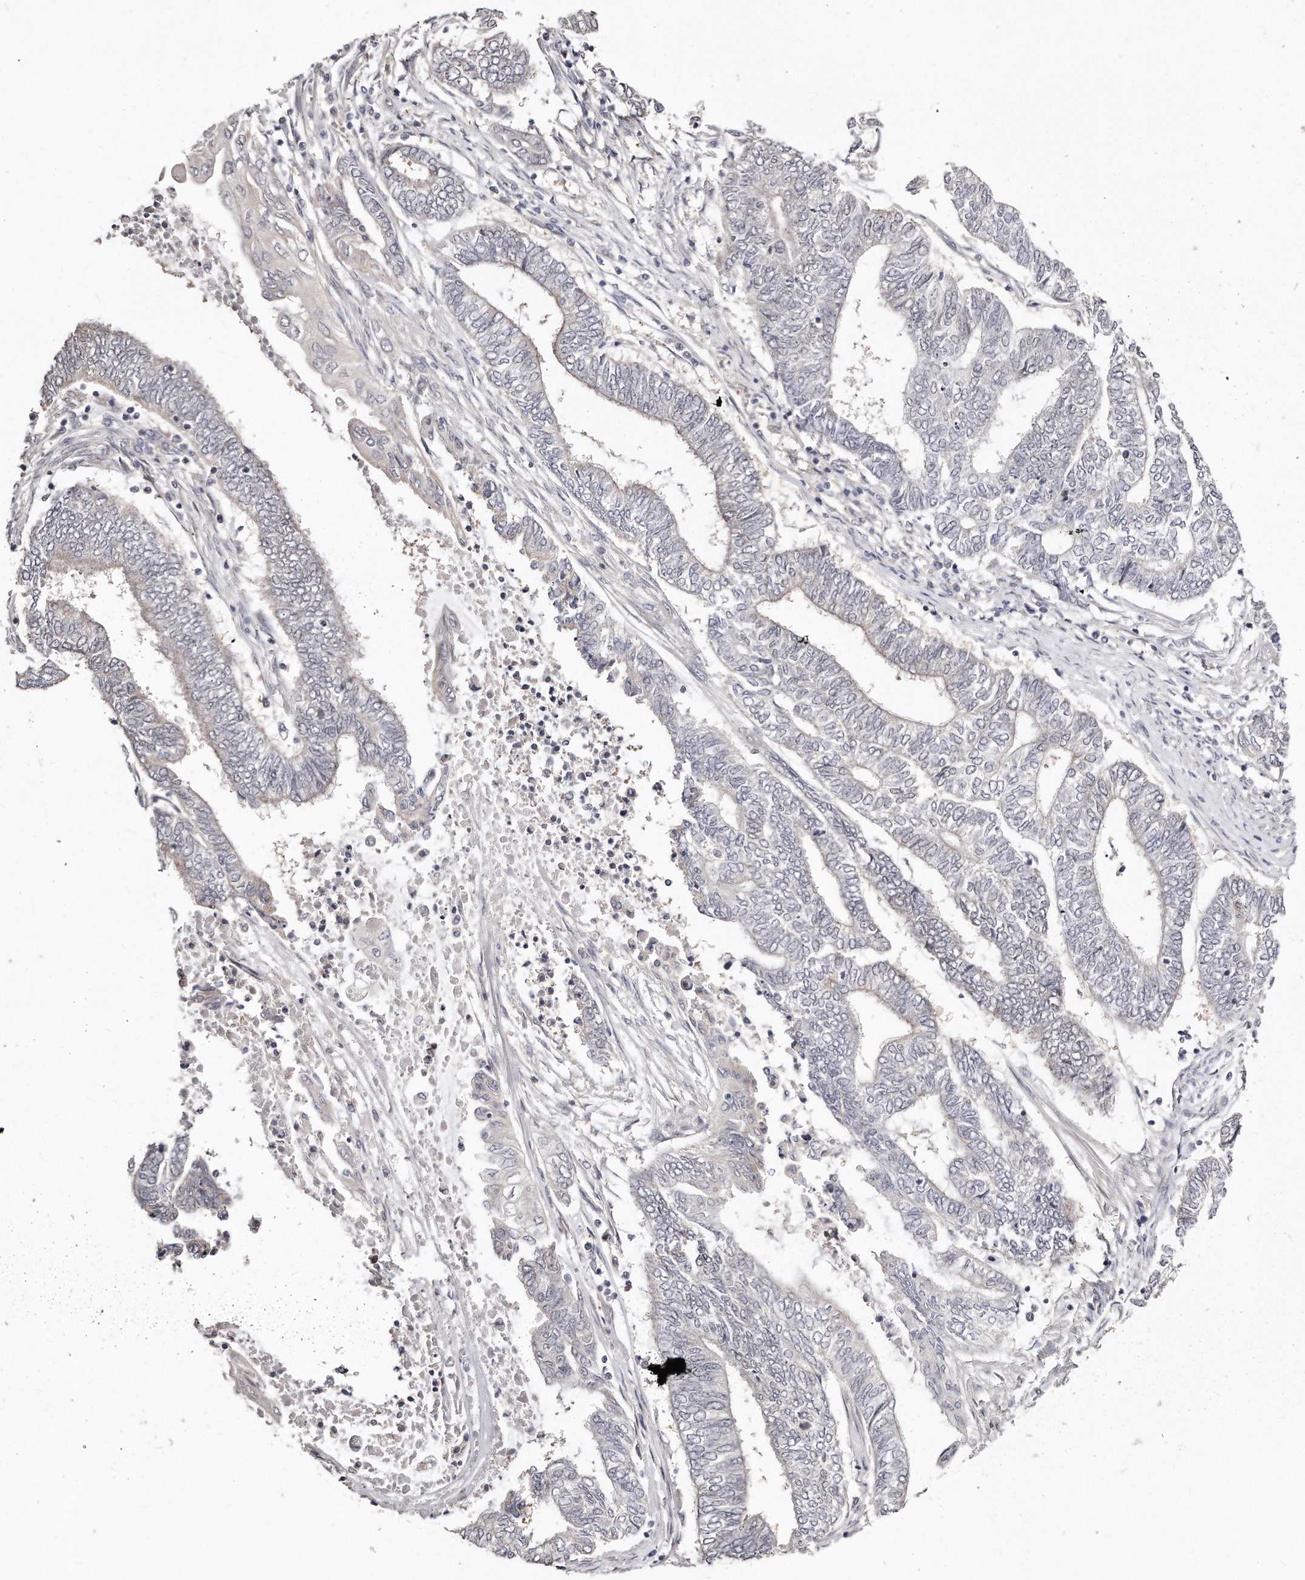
{"staining": {"intensity": "negative", "quantity": "none", "location": "none"}, "tissue": "endometrial cancer", "cell_type": "Tumor cells", "image_type": "cancer", "snomed": [{"axis": "morphology", "description": "Adenocarcinoma, NOS"}, {"axis": "topography", "description": "Uterus"}, {"axis": "topography", "description": "Endometrium"}], "caption": "This histopathology image is of endometrial adenocarcinoma stained with immunohistochemistry to label a protein in brown with the nuclei are counter-stained blue. There is no positivity in tumor cells.", "gene": "CASZ1", "patient": {"sex": "female", "age": 70}}